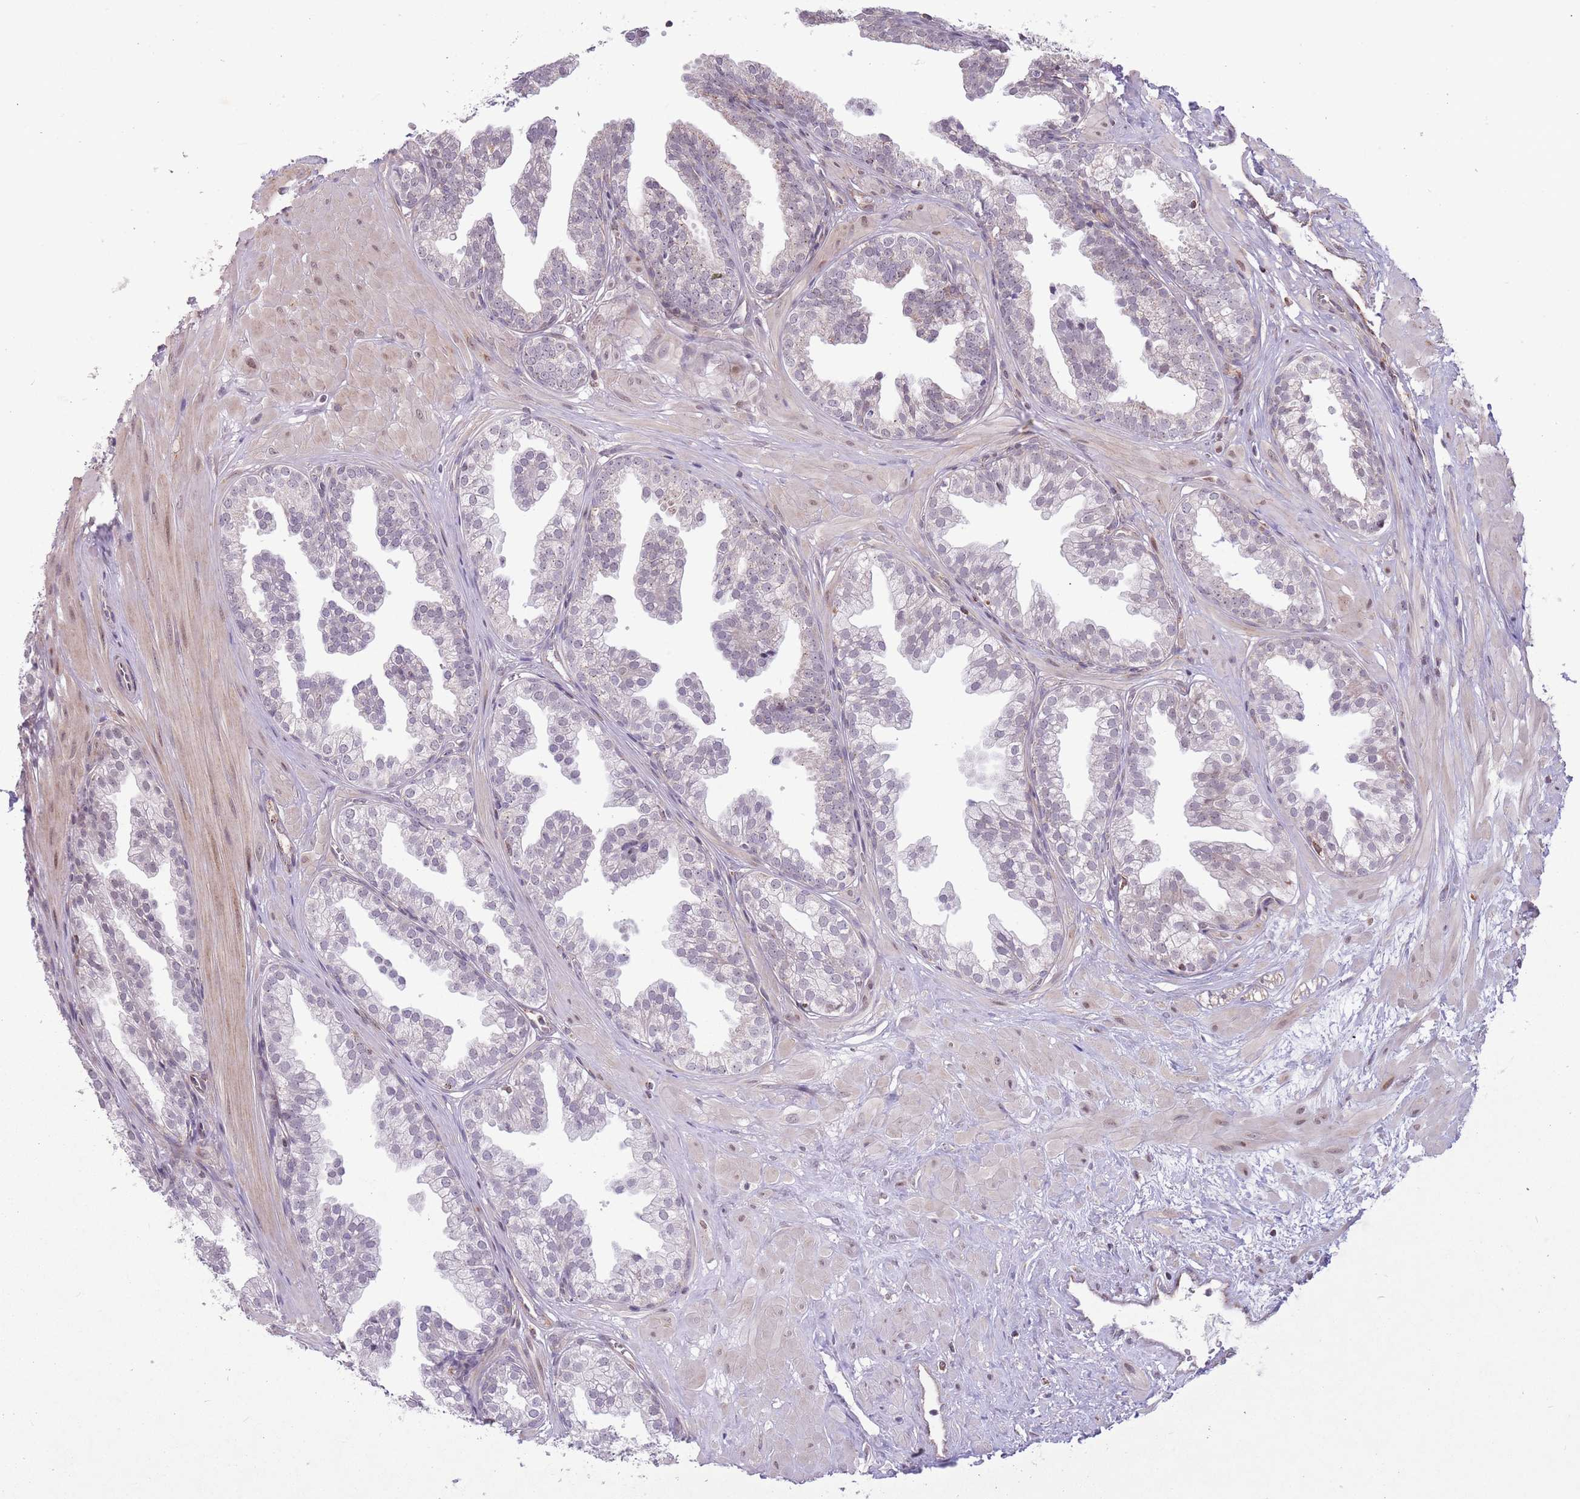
{"staining": {"intensity": "moderate", "quantity": "<25%", "location": "cytoplasmic/membranous"}, "tissue": "prostate", "cell_type": "Glandular cells", "image_type": "normal", "snomed": [{"axis": "morphology", "description": "Normal tissue, NOS"}, {"axis": "topography", "description": "Prostate"}, {"axis": "topography", "description": "Peripheral nerve tissue"}], "caption": "DAB immunohistochemical staining of unremarkable human prostate shows moderate cytoplasmic/membranous protein positivity in about <25% of glandular cells.", "gene": "DPYSL4", "patient": {"sex": "male", "age": 55}}